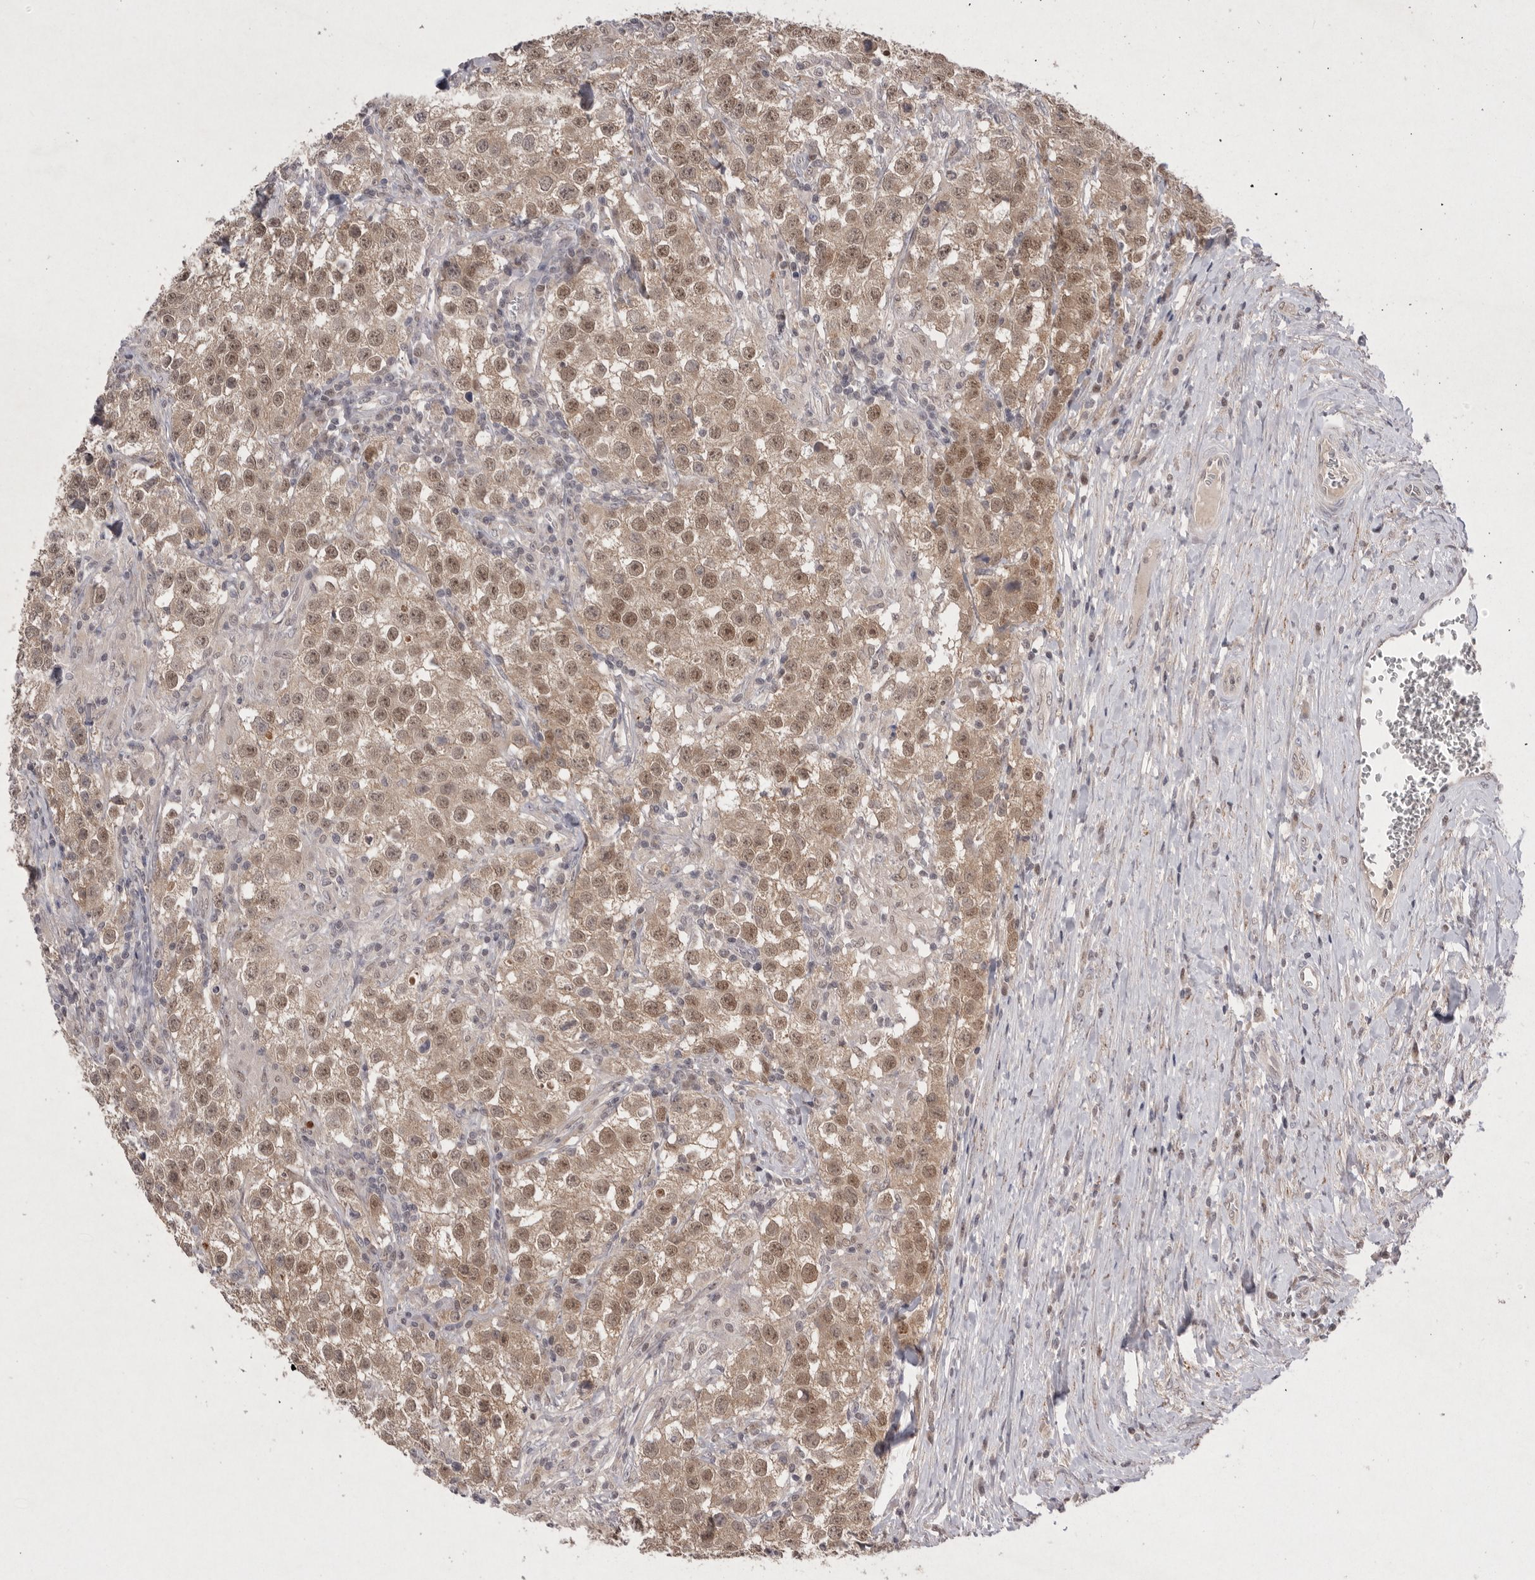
{"staining": {"intensity": "moderate", "quantity": ">75%", "location": "cytoplasmic/membranous,nuclear"}, "tissue": "testis cancer", "cell_type": "Tumor cells", "image_type": "cancer", "snomed": [{"axis": "morphology", "description": "Seminoma, NOS"}, {"axis": "morphology", "description": "Carcinoma, Embryonal, NOS"}, {"axis": "topography", "description": "Testis"}], "caption": "Human testis cancer stained with a protein marker demonstrates moderate staining in tumor cells.", "gene": "HUS1", "patient": {"sex": "male", "age": 43}}